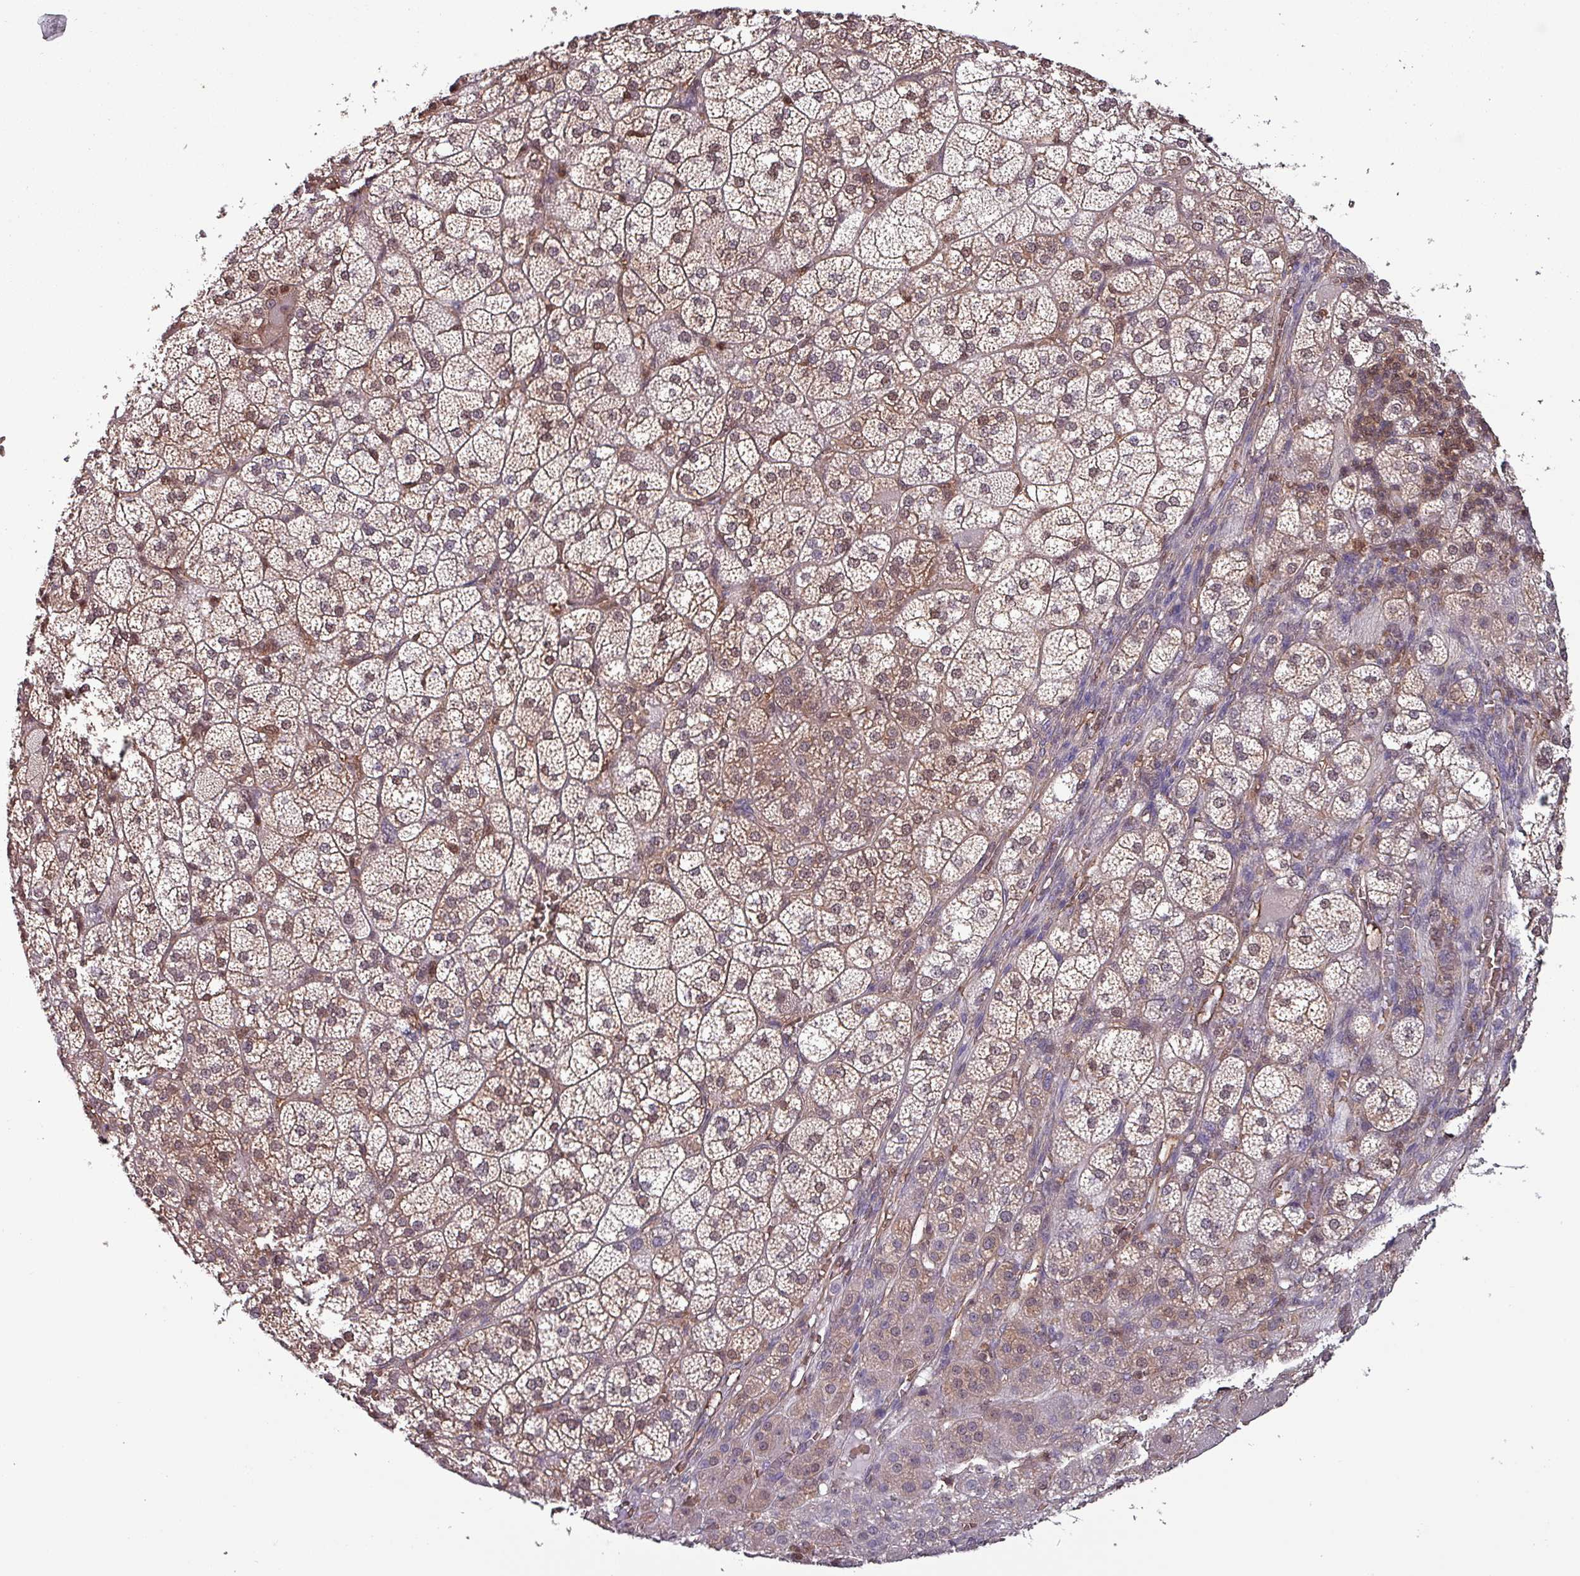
{"staining": {"intensity": "moderate", "quantity": ">75%", "location": "cytoplasmic/membranous,nuclear"}, "tissue": "adrenal gland", "cell_type": "Glandular cells", "image_type": "normal", "snomed": [{"axis": "morphology", "description": "Normal tissue, NOS"}, {"axis": "topography", "description": "Adrenal gland"}], "caption": "An IHC photomicrograph of normal tissue is shown. Protein staining in brown shows moderate cytoplasmic/membranous,nuclear positivity in adrenal gland within glandular cells.", "gene": "PSMB8", "patient": {"sex": "female", "age": 60}}